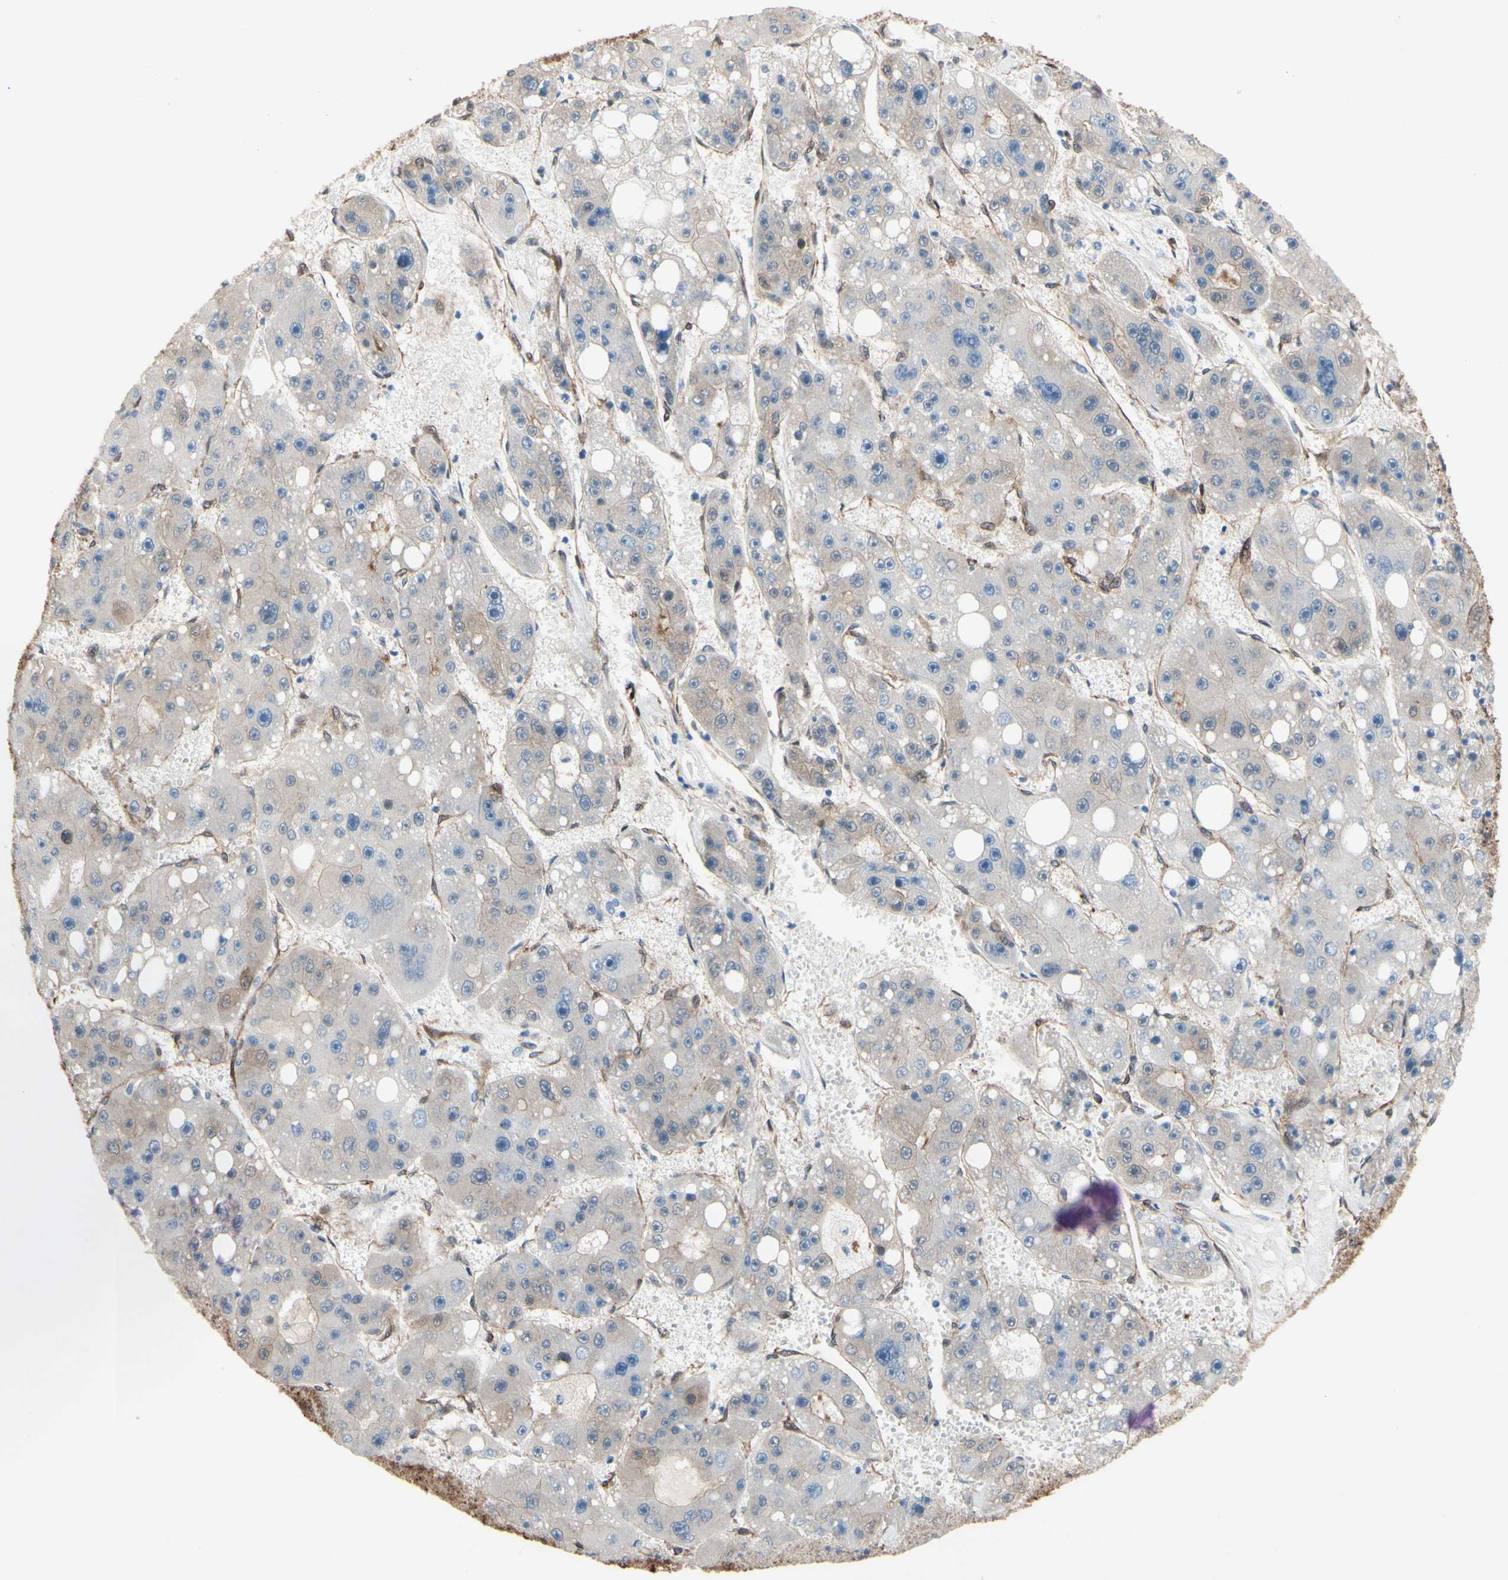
{"staining": {"intensity": "weak", "quantity": "<25%", "location": "cytoplasmic/membranous"}, "tissue": "liver cancer", "cell_type": "Tumor cells", "image_type": "cancer", "snomed": [{"axis": "morphology", "description": "Carcinoma, Hepatocellular, NOS"}, {"axis": "topography", "description": "Liver"}], "caption": "Immunohistochemistry image of human liver hepatocellular carcinoma stained for a protein (brown), which demonstrates no staining in tumor cells. (DAB (3,3'-diaminobenzidine) immunohistochemistry visualized using brightfield microscopy, high magnification).", "gene": "CTTNBP2", "patient": {"sex": "female", "age": 61}}